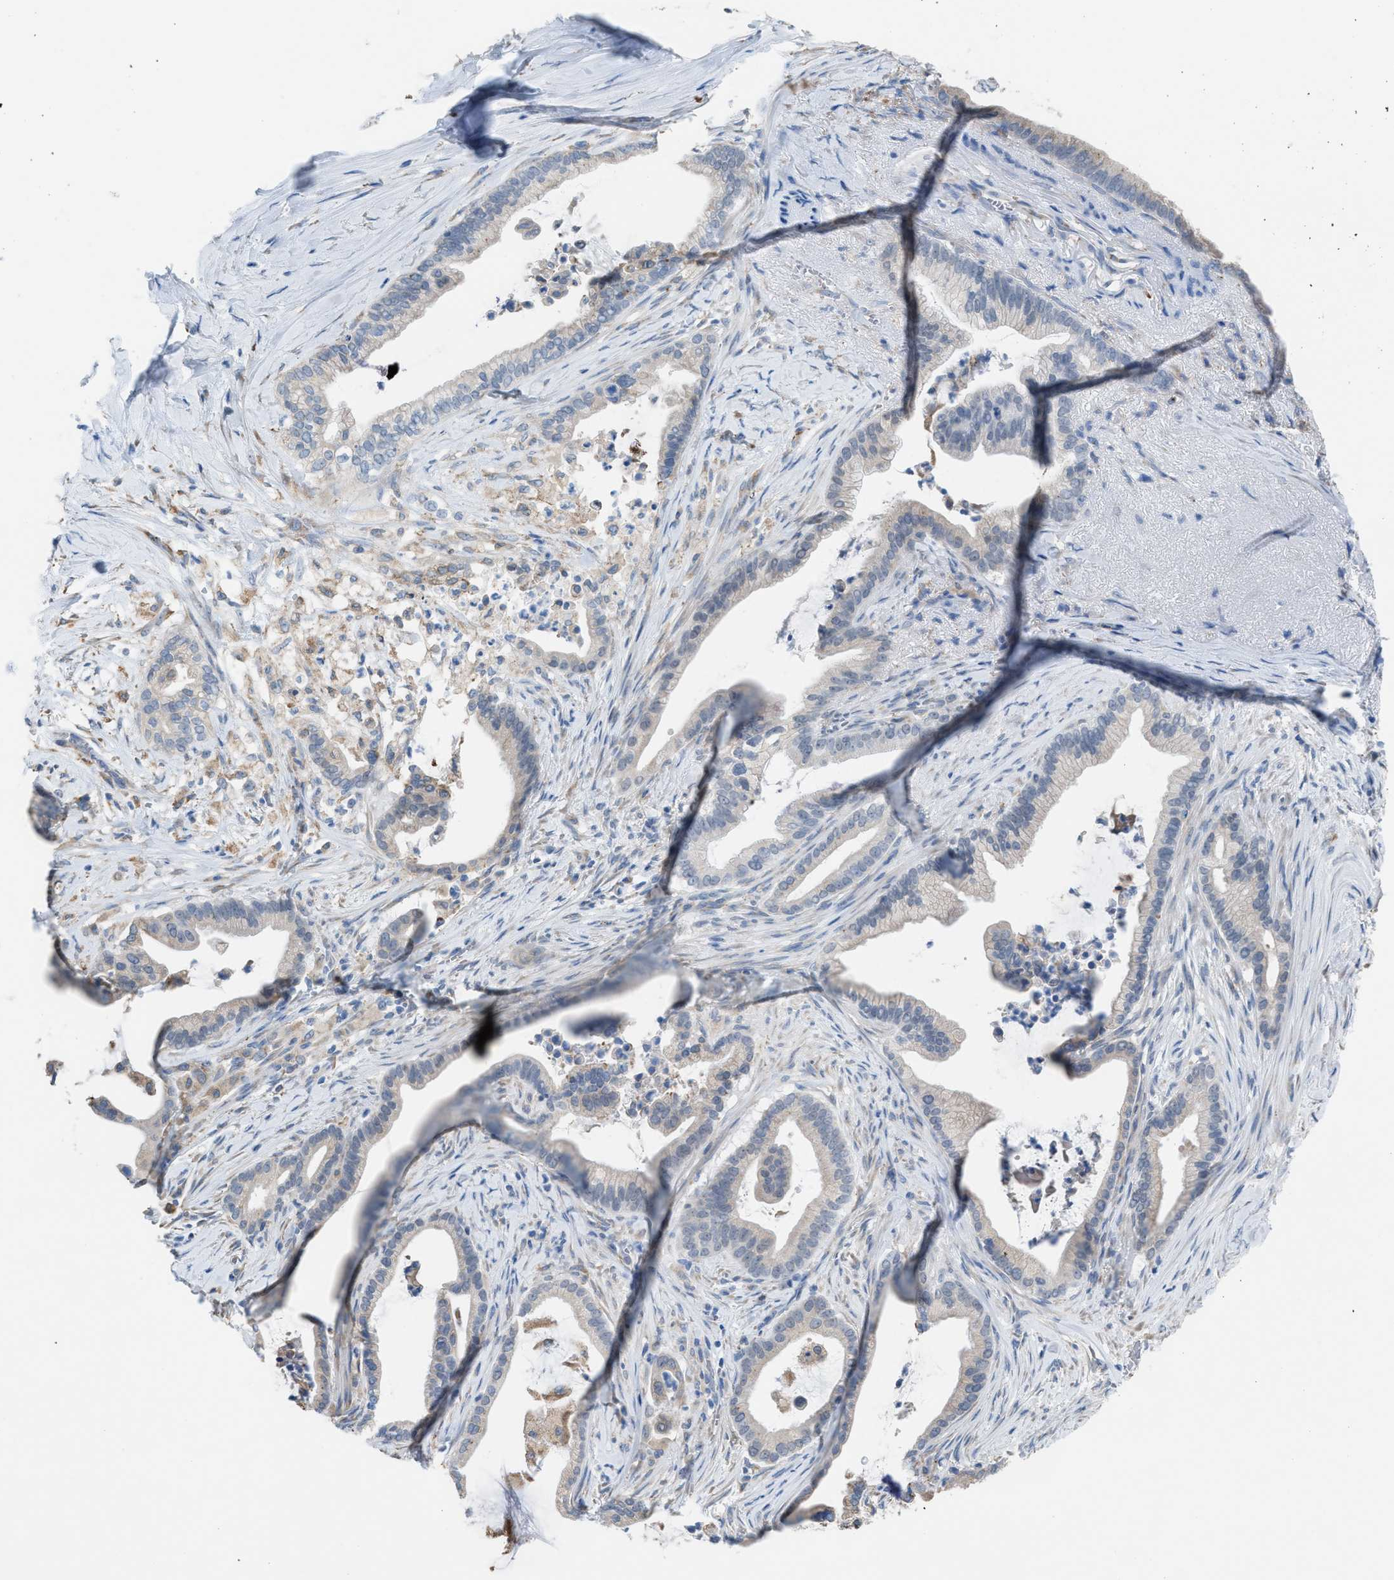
{"staining": {"intensity": "weak", "quantity": "<25%", "location": "cytoplasmic/membranous"}, "tissue": "pancreatic cancer", "cell_type": "Tumor cells", "image_type": "cancer", "snomed": [{"axis": "morphology", "description": "Adenocarcinoma, NOS"}, {"axis": "topography", "description": "Pancreas"}], "caption": "IHC photomicrograph of neoplastic tissue: human pancreatic adenocarcinoma stained with DAB (3,3'-diaminobenzidine) reveals no significant protein expression in tumor cells. The staining is performed using DAB (3,3'-diaminobenzidine) brown chromogen with nuclei counter-stained in using hematoxylin.", "gene": "CA3", "patient": {"sex": "male", "age": 69}}